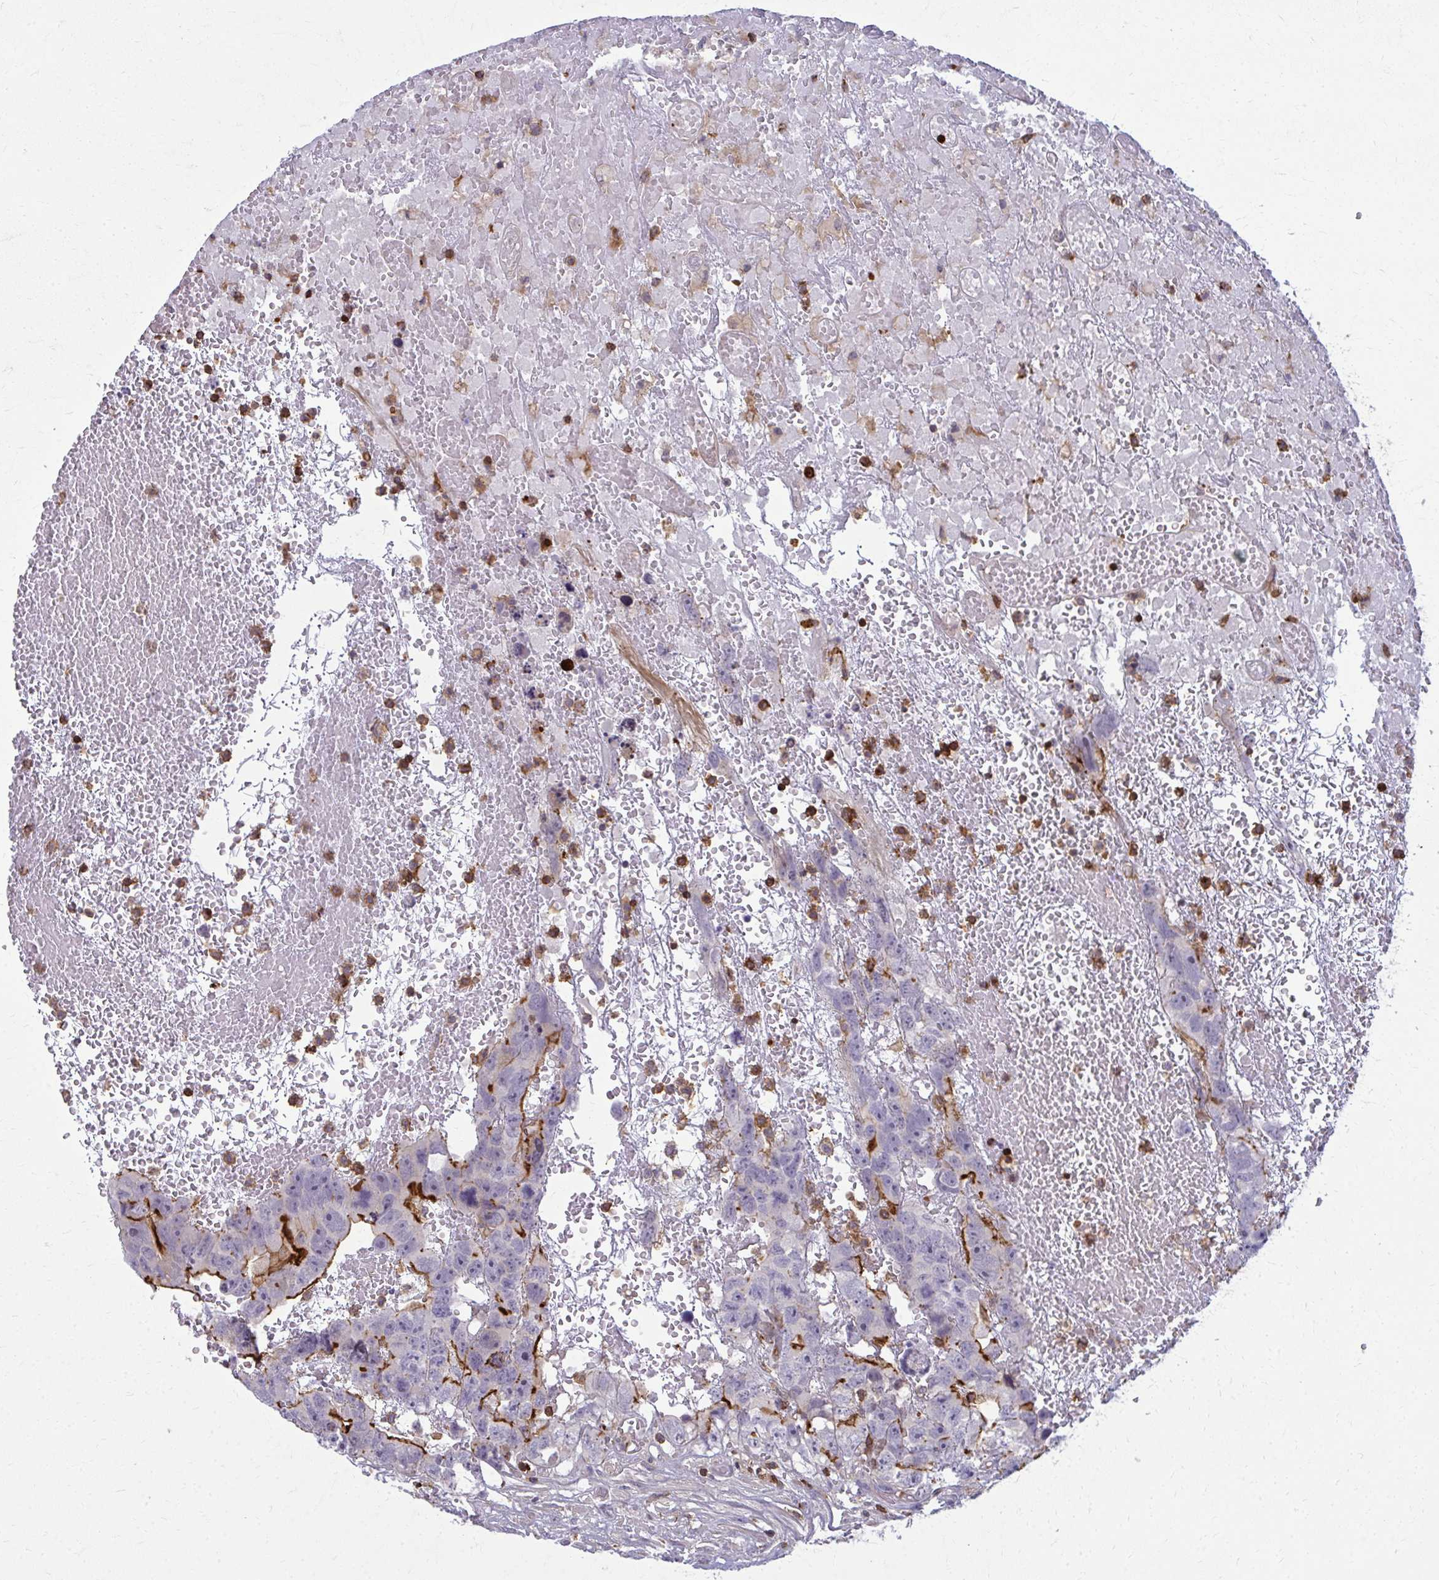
{"staining": {"intensity": "strong", "quantity": "<25%", "location": "cytoplasmic/membranous"}, "tissue": "testis cancer", "cell_type": "Tumor cells", "image_type": "cancer", "snomed": [{"axis": "morphology", "description": "Carcinoma, Embryonal, NOS"}, {"axis": "topography", "description": "Testis"}], "caption": "Approximately <25% of tumor cells in human testis cancer (embryonal carcinoma) reveal strong cytoplasmic/membranous protein staining as visualized by brown immunohistochemical staining.", "gene": "AP5M1", "patient": {"sex": "male", "age": 45}}